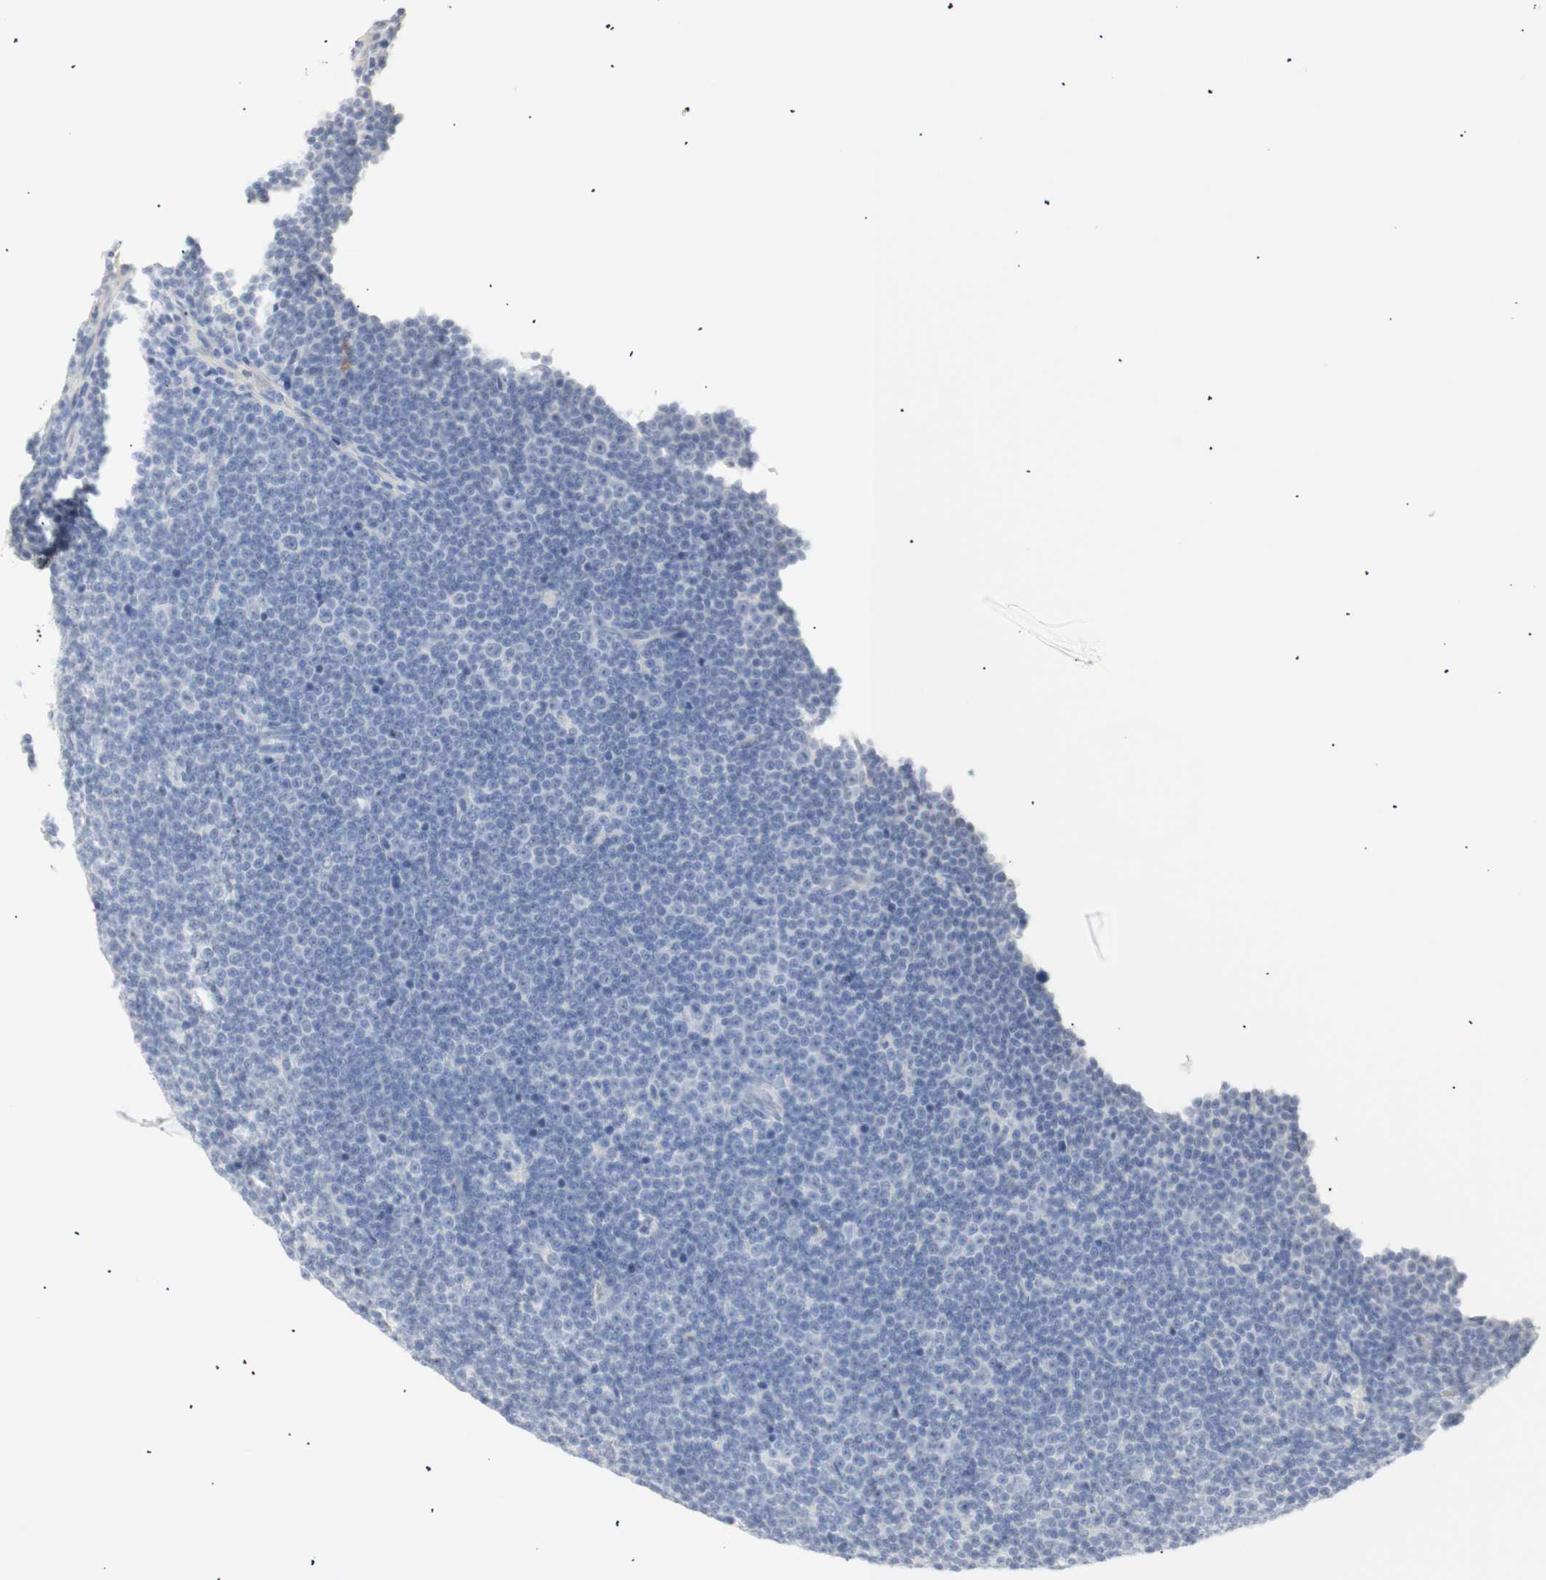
{"staining": {"intensity": "negative", "quantity": "none", "location": "none"}, "tissue": "lymphoma", "cell_type": "Tumor cells", "image_type": "cancer", "snomed": [{"axis": "morphology", "description": "Malignant lymphoma, non-Hodgkin's type, Low grade"}, {"axis": "topography", "description": "Lymph node"}], "caption": "There is no significant positivity in tumor cells of lymphoma.", "gene": "B4GALNT3", "patient": {"sex": "female", "age": 67}}